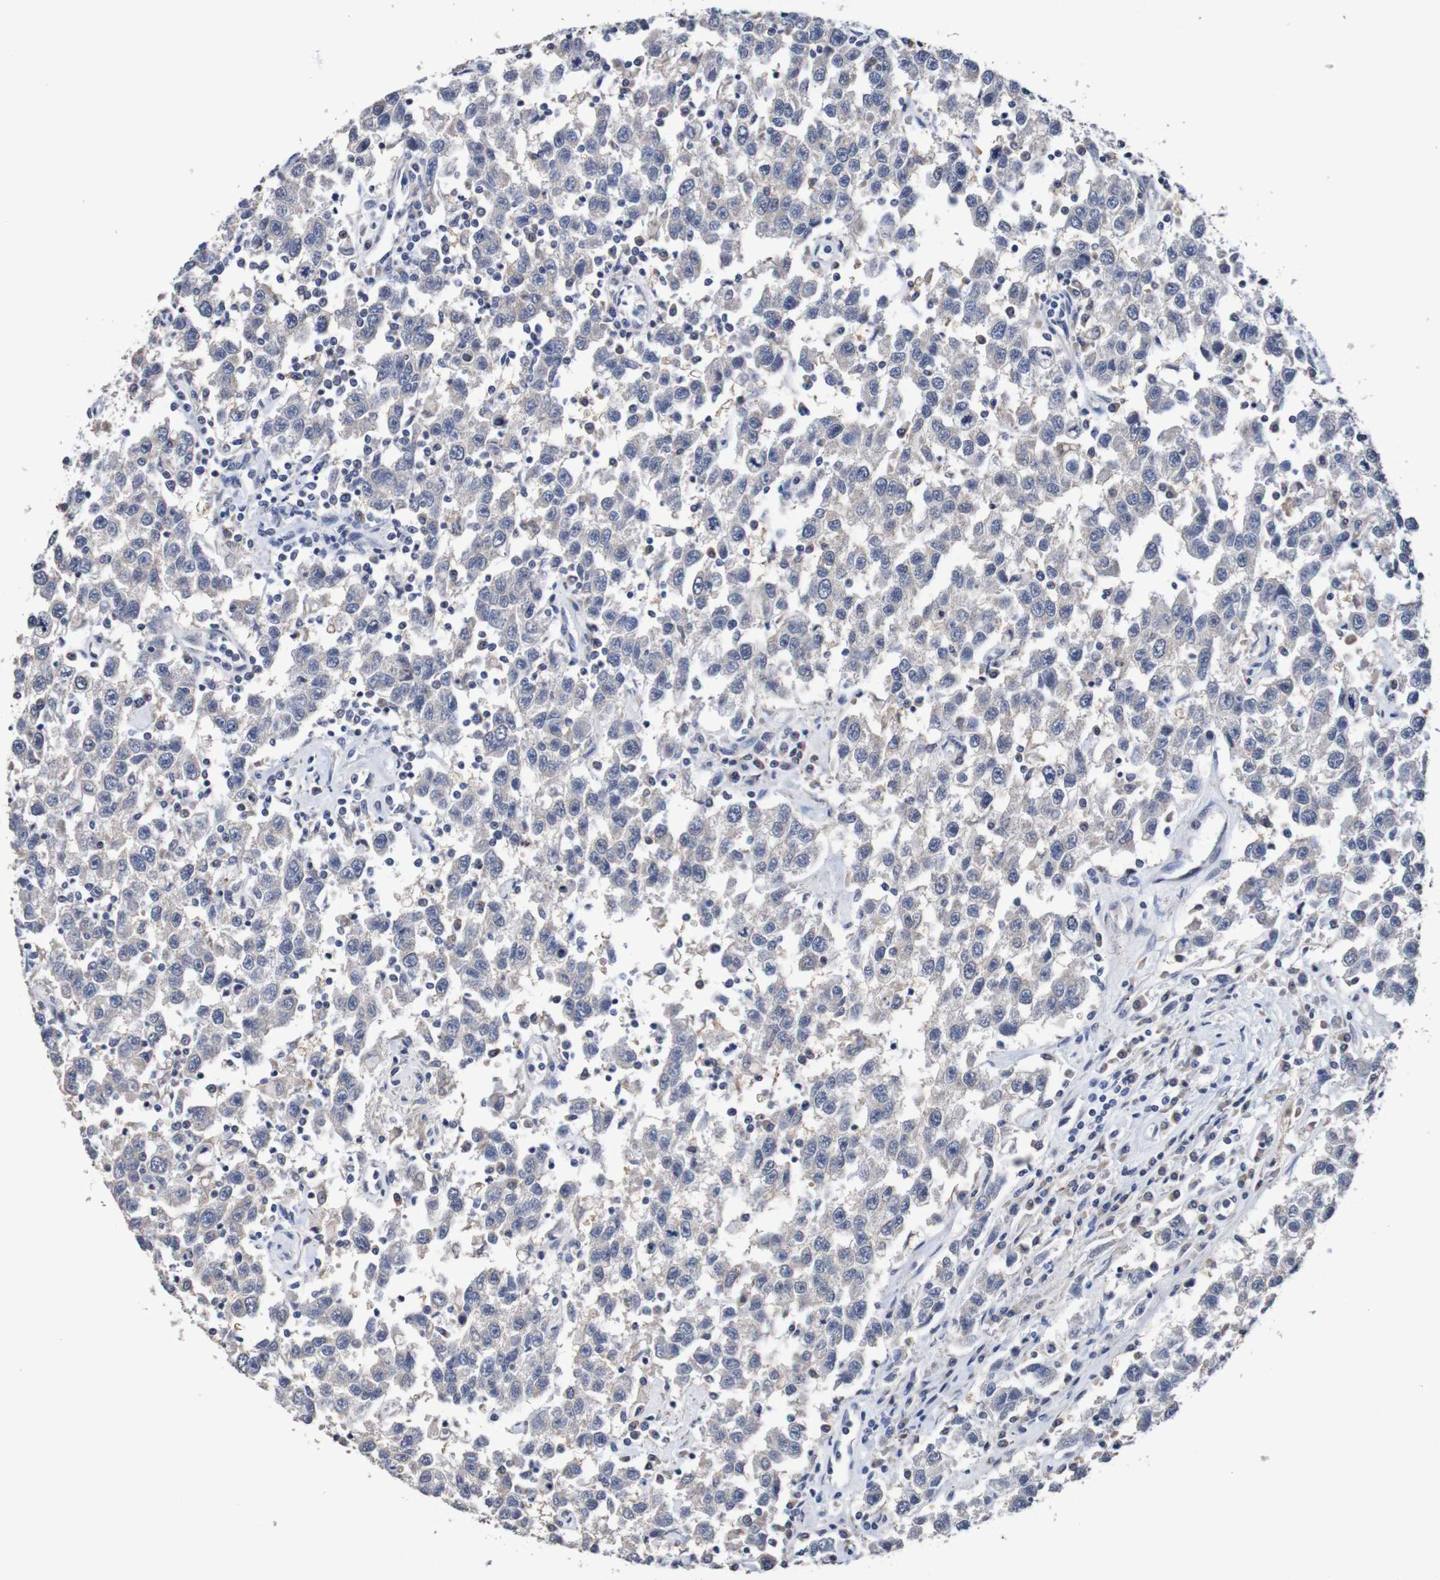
{"staining": {"intensity": "negative", "quantity": "none", "location": "none"}, "tissue": "testis cancer", "cell_type": "Tumor cells", "image_type": "cancer", "snomed": [{"axis": "morphology", "description": "Seminoma, NOS"}, {"axis": "topography", "description": "Testis"}], "caption": "An immunohistochemistry photomicrograph of testis cancer is shown. There is no staining in tumor cells of testis cancer.", "gene": "FIBP", "patient": {"sex": "male", "age": 41}}